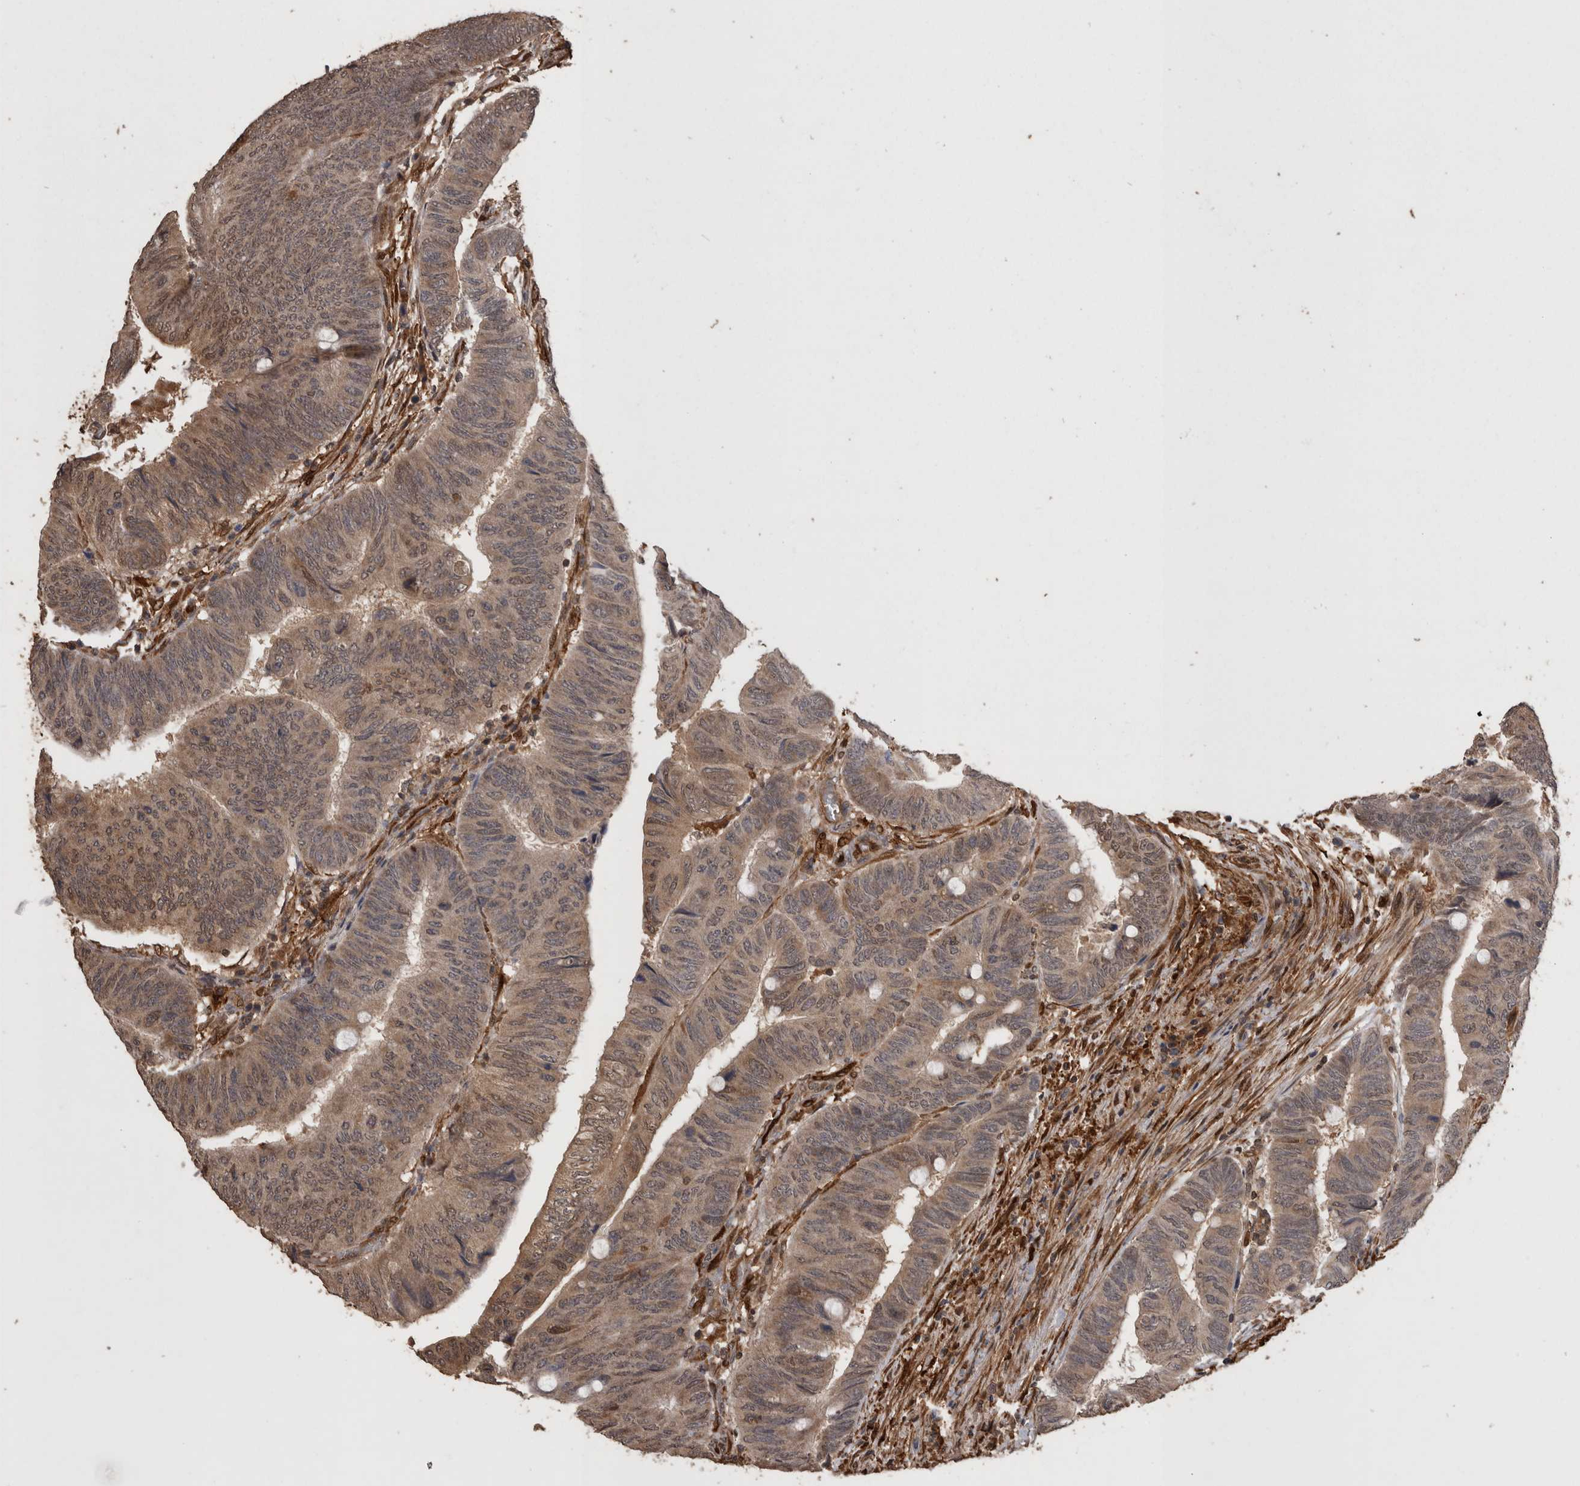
{"staining": {"intensity": "weak", "quantity": ">75%", "location": "cytoplasmic/membranous"}, "tissue": "colorectal cancer", "cell_type": "Tumor cells", "image_type": "cancer", "snomed": [{"axis": "morphology", "description": "Normal tissue, NOS"}, {"axis": "morphology", "description": "Adenocarcinoma, NOS"}, {"axis": "topography", "description": "Rectum"}, {"axis": "topography", "description": "Peripheral nerve tissue"}], "caption": "A brown stain shows weak cytoplasmic/membranous positivity of a protein in human colorectal cancer tumor cells. (Stains: DAB (3,3'-diaminobenzidine) in brown, nuclei in blue, Microscopy: brightfield microscopy at high magnification).", "gene": "LXN", "patient": {"sex": "male", "age": 92}}